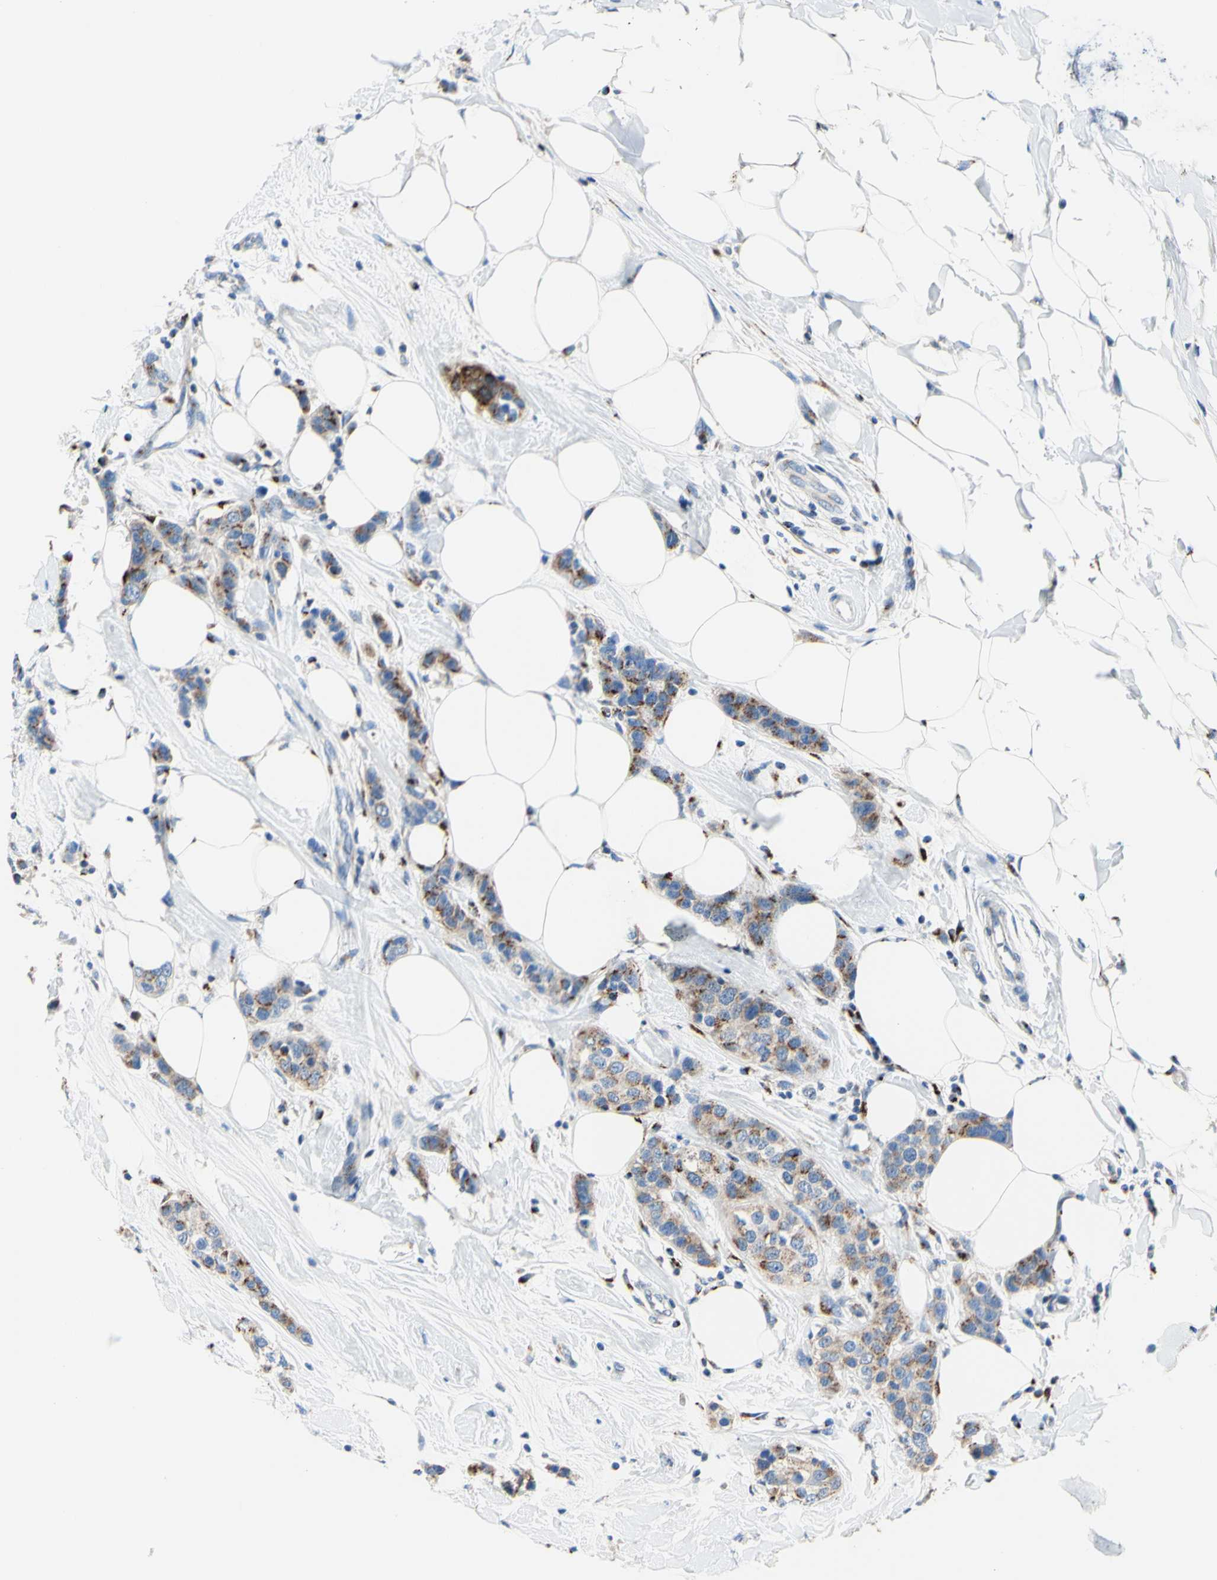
{"staining": {"intensity": "moderate", "quantity": "25%-75%", "location": "cytoplasmic/membranous"}, "tissue": "breast cancer", "cell_type": "Tumor cells", "image_type": "cancer", "snomed": [{"axis": "morphology", "description": "Normal tissue, NOS"}, {"axis": "morphology", "description": "Duct carcinoma"}, {"axis": "topography", "description": "Breast"}], "caption": "A high-resolution photomicrograph shows IHC staining of intraductal carcinoma (breast), which exhibits moderate cytoplasmic/membranous positivity in about 25%-75% of tumor cells.", "gene": "GALNT2", "patient": {"sex": "female", "age": 50}}